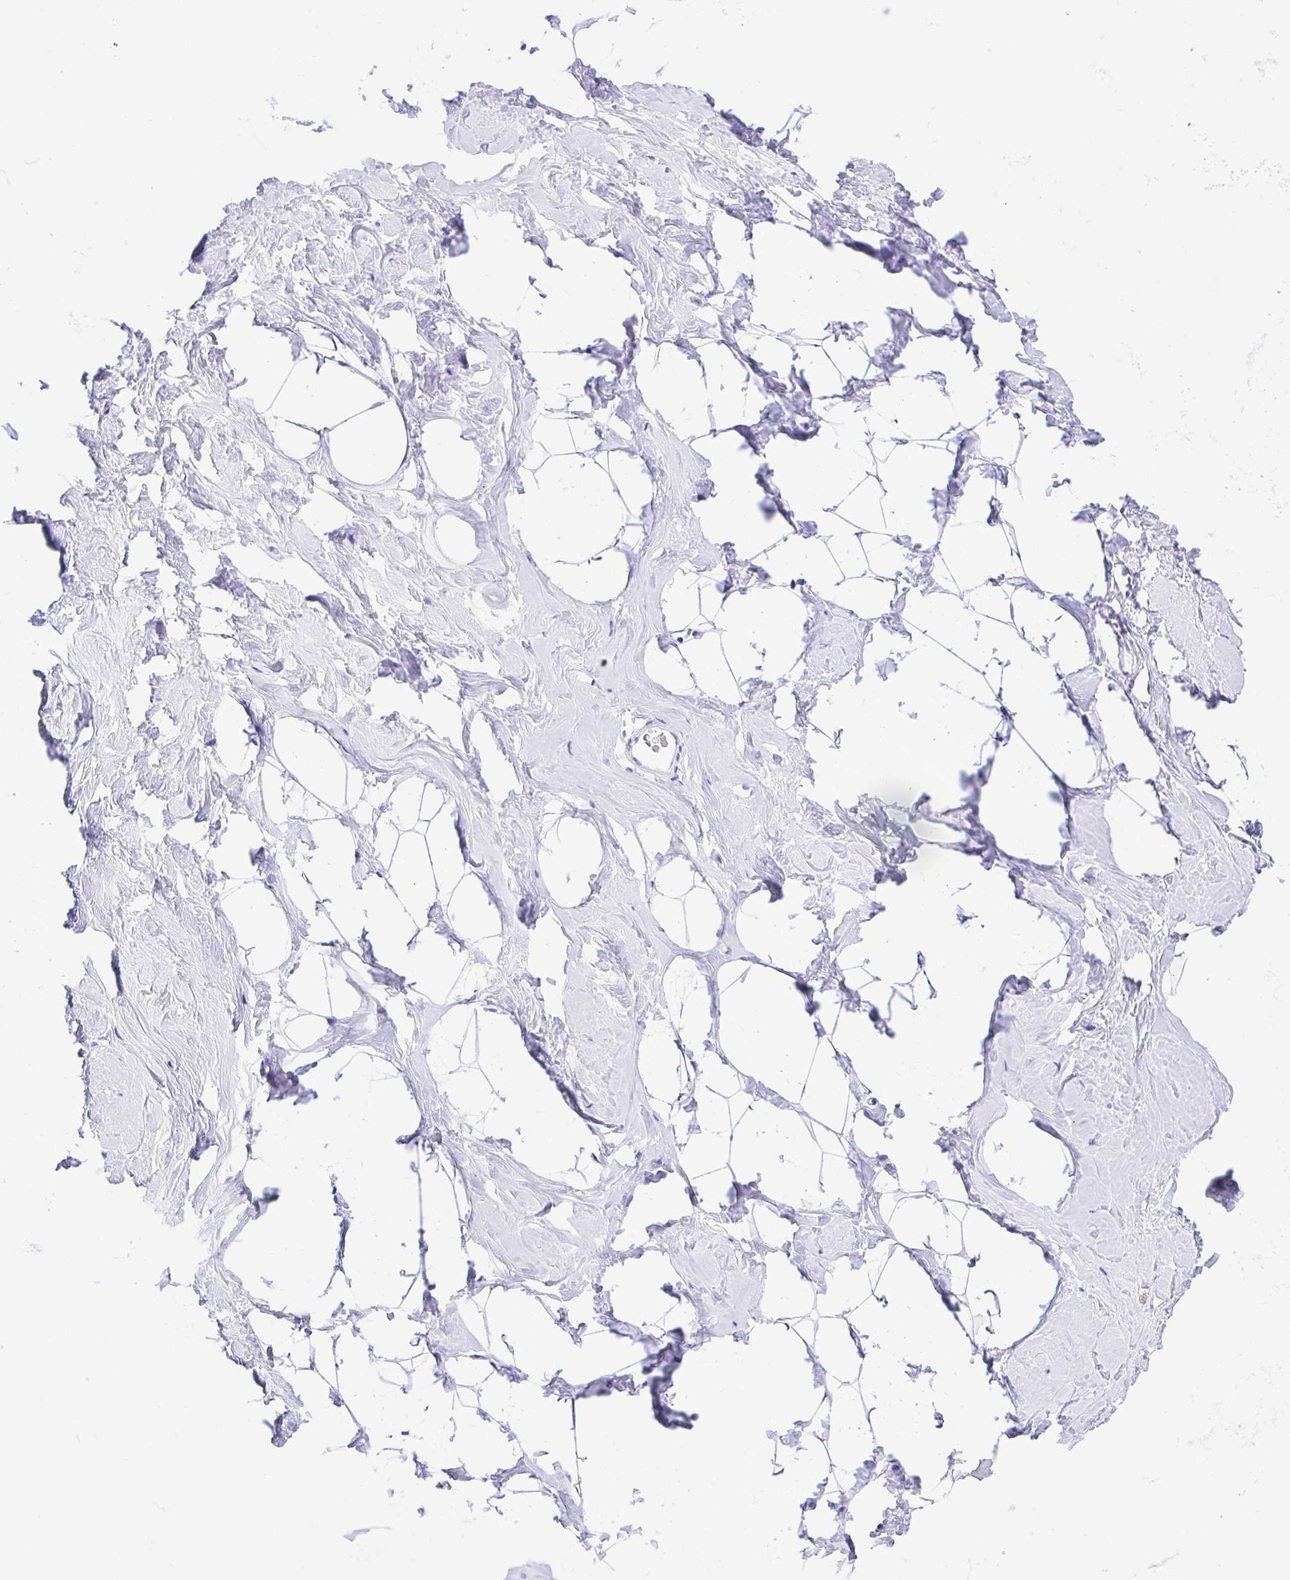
{"staining": {"intensity": "negative", "quantity": "none", "location": "none"}, "tissue": "breast", "cell_type": "Adipocytes", "image_type": "normal", "snomed": [{"axis": "morphology", "description": "Normal tissue, NOS"}, {"axis": "topography", "description": "Breast"}], "caption": "High magnification brightfield microscopy of normal breast stained with DAB (brown) and counterstained with hematoxylin (blue): adipocytes show no significant expression. (DAB immunohistochemistry (IHC) with hematoxylin counter stain).", "gene": "CPA1", "patient": {"sex": "female", "age": 32}}